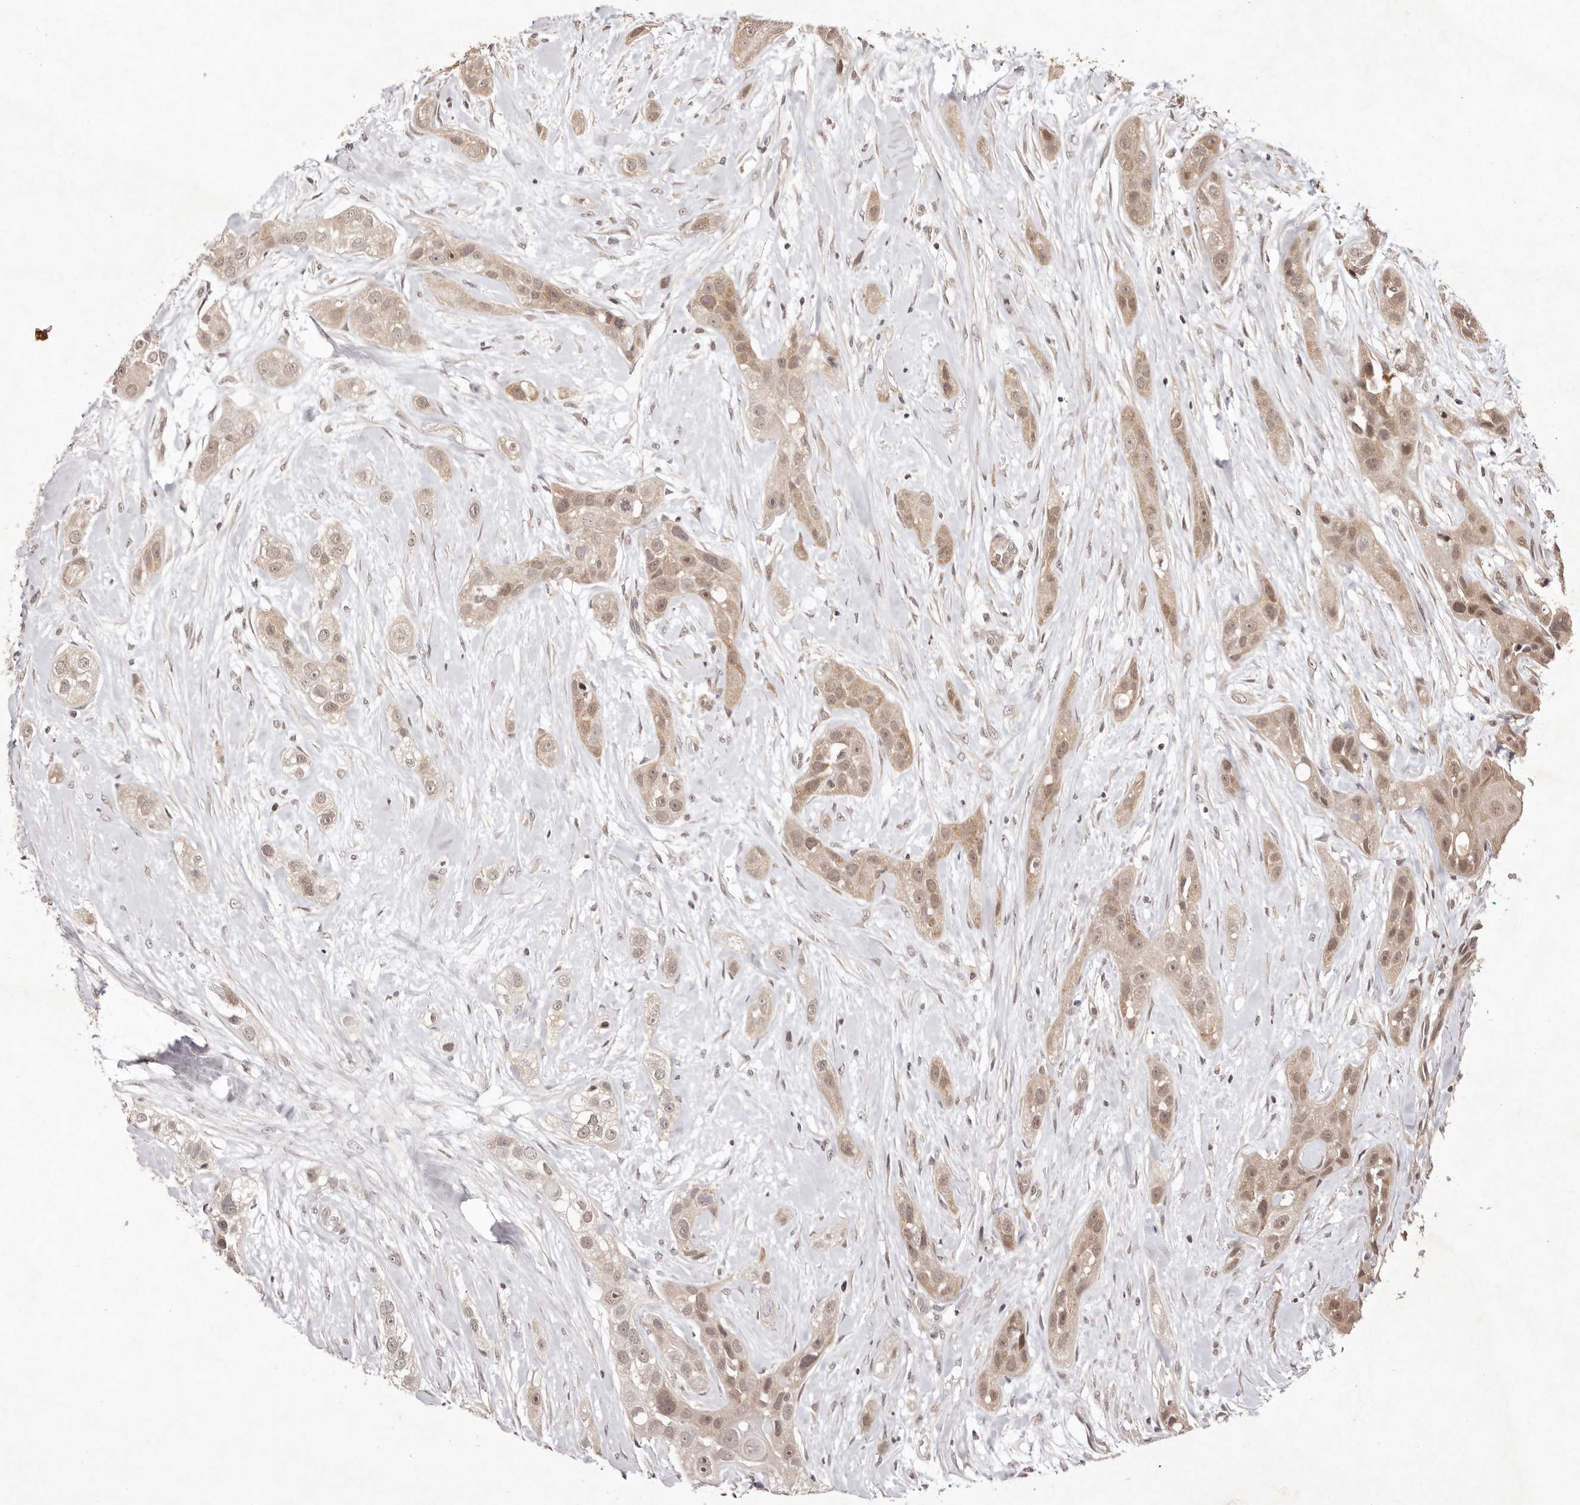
{"staining": {"intensity": "weak", "quantity": ">75%", "location": "cytoplasmic/membranous,nuclear"}, "tissue": "head and neck cancer", "cell_type": "Tumor cells", "image_type": "cancer", "snomed": [{"axis": "morphology", "description": "Normal tissue, NOS"}, {"axis": "morphology", "description": "Squamous cell carcinoma, NOS"}, {"axis": "topography", "description": "Skeletal muscle"}, {"axis": "topography", "description": "Head-Neck"}], "caption": "Approximately >75% of tumor cells in squamous cell carcinoma (head and neck) demonstrate weak cytoplasmic/membranous and nuclear protein expression as visualized by brown immunohistochemical staining.", "gene": "BUD31", "patient": {"sex": "male", "age": 51}}